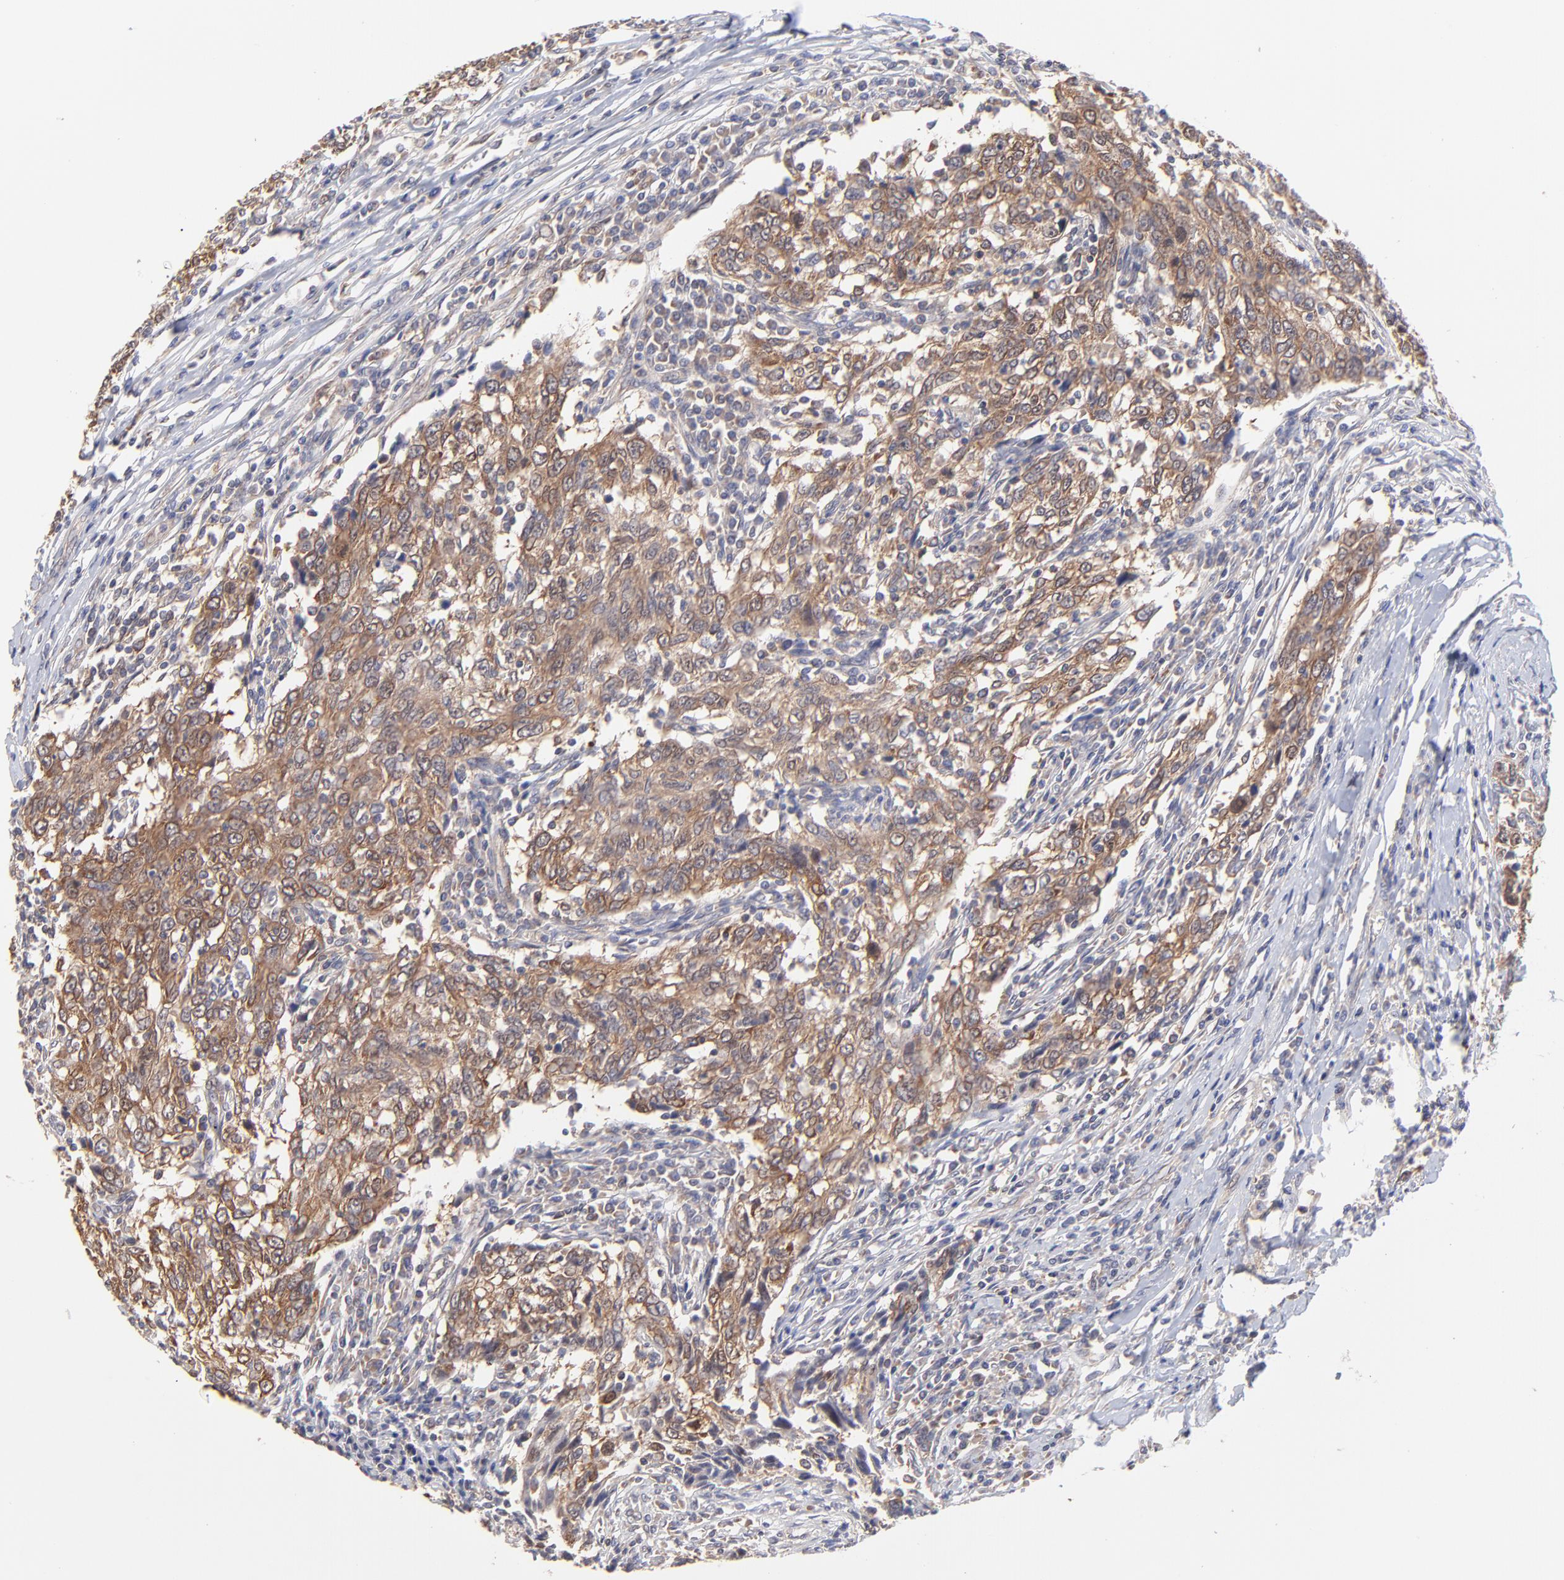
{"staining": {"intensity": "moderate", "quantity": ">75%", "location": "cytoplasmic/membranous"}, "tissue": "breast cancer", "cell_type": "Tumor cells", "image_type": "cancer", "snomed": [{"axis": "morphology", "description": "Duct carcinoma"}, {"axis": "topography", "description": "Breast"}], "caption": "Breast cancer (infiltrating ductal carcinoma) stained with DAB (3,3'-diaminobenzidine) immunohistochemistry (IHC) demonstrates medium levels of moderate cytoplasmic/membranous expression in approximately >75% of tumor cells.", "gene": "GART", "patient": {"sex": "female", "age": 50}}